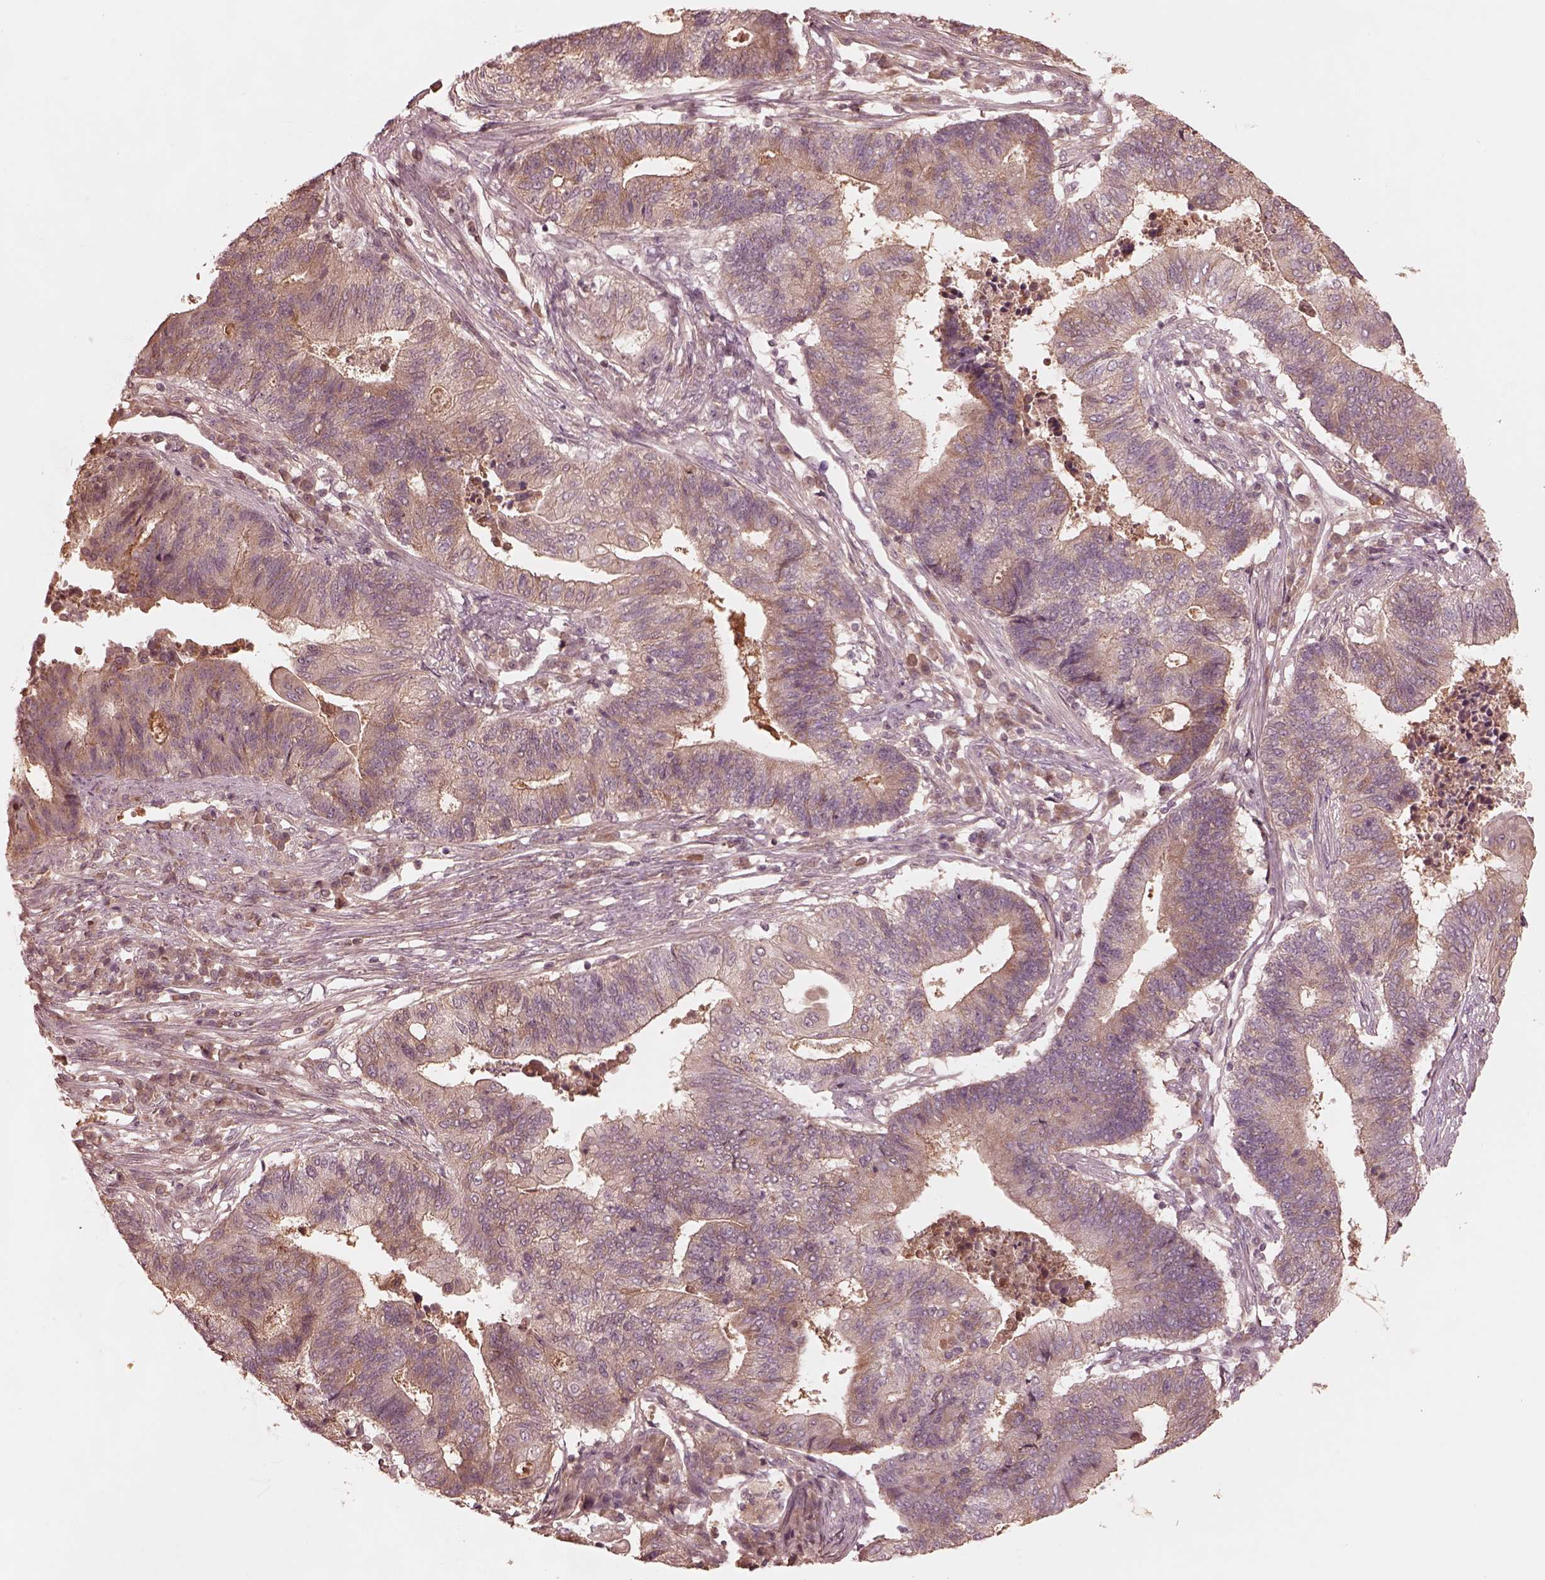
{"staining": {"intensity": "weak", "quantity": "25%-75%", "location": "cytoplasmic/membranous"}, "tissue": "endometrial cancer", "cell_type": "Tumor cells", "image_type": "cancer", "snomed": [{"axis": "morphology", "description": "Adenocarcinoma, NOS"}, {"axis": "topography", "description": "Uterus"}, {"axis": "topography", "description": "Endometrium"}], "caption": "A high-resolution image shows IHC staining of endometrial cancer (adenocarcinoma), which displays weak cytoplasmic/membranous positivity in approximately 25%-75% of tumor cells.", "gene": "TF", "patient": {"sex": "female", "age": 54}}